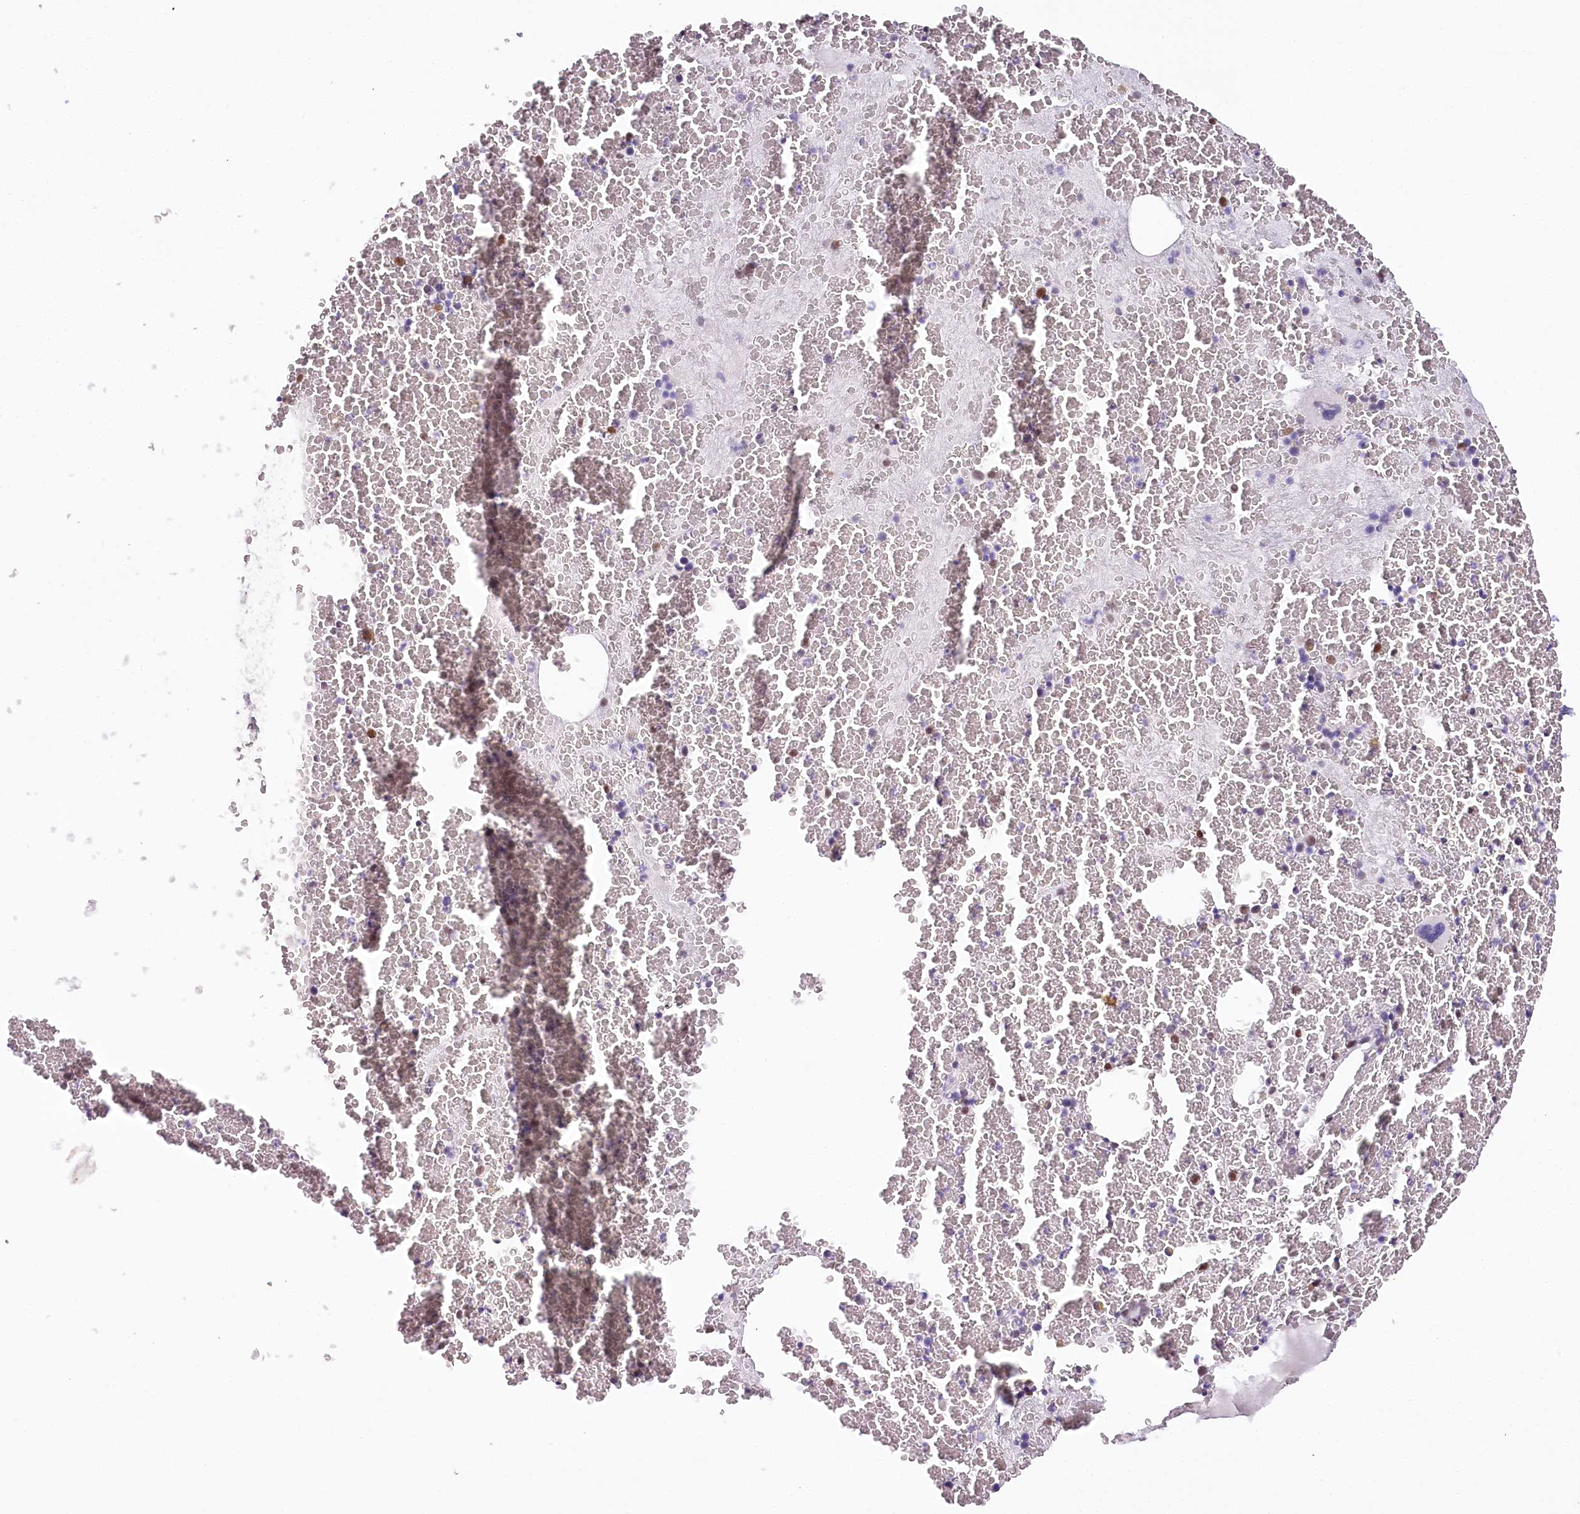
{"staining": {"intensity": "moderate", "quantity": "<25%", "location": "nuclear"}, "tissue": "bone marrow", "cell_type": "Hematopoietic cells", "image_type": "normal", "snomed": [{"axis": "morphology", "description": "Normal tissue, NOS"}, {"axis": "topography", "description": "Bone marrow"}], "caption": "Brown immunohistochemical staining in normal human bone marrow reveals moderate nuclear positivity in about <25% of hematopoietic cells.", "gene": "TP53", "patient": {"sex": "male", "age": 36}}